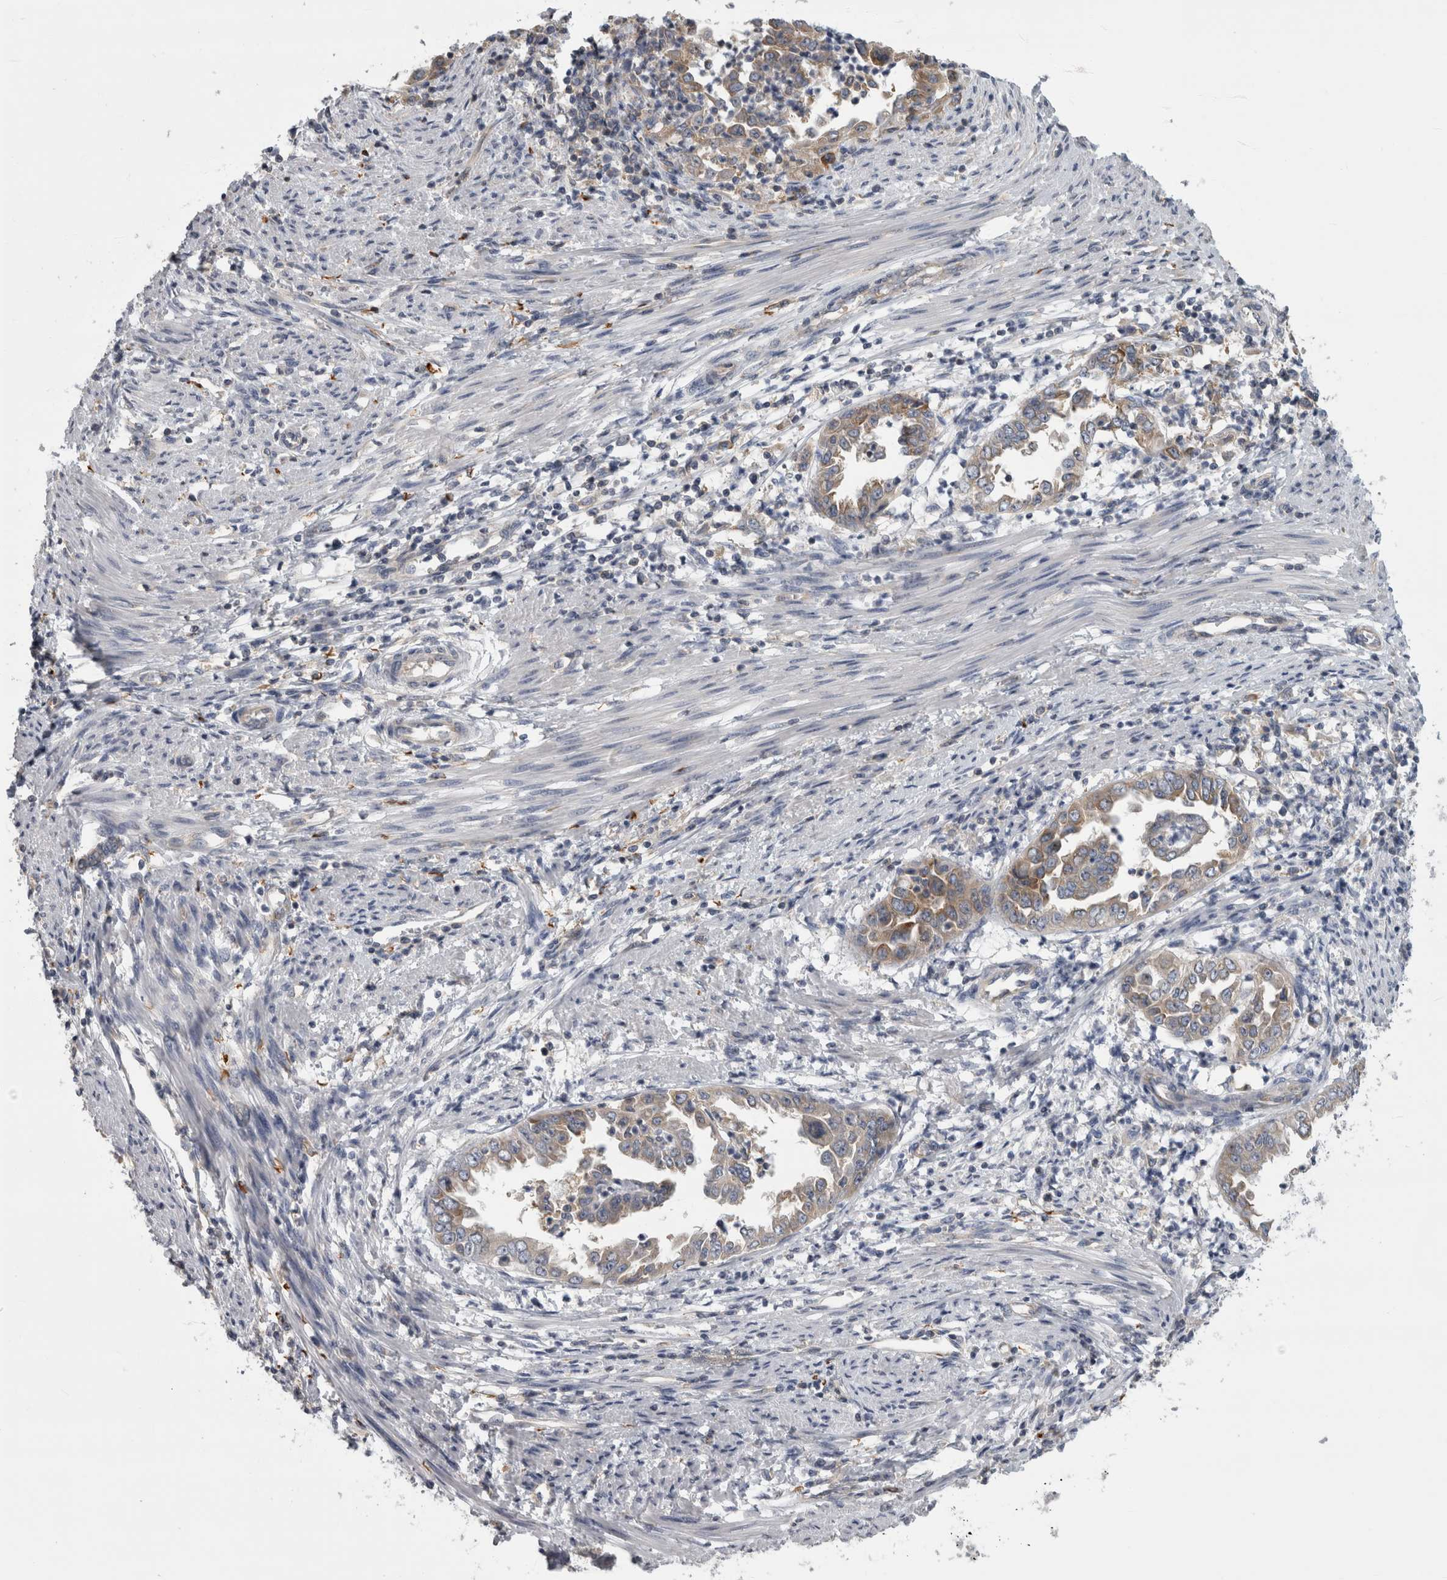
{"staining": {"intensity": "moderate", "quantity": "25%-75%", "location": "cytoplasmic/membranous"}, "tissue": "endometrial cancer", "cell_type": "Tumor cells", "image_type": "cancer", "snomed": [{"axis": "morphology", "description": "Adenocarcinoma, NOS"}, {"axis": "topography", "description": "Endometrium"}], "caption": "Endometrial cancer (adenocarcinoma) tissue displays moderate cytoplasmic/membranous staining in approximately 25%-75% of tumor cells, visualized by immunohistochemistry. Using DAB (brown) and hematoxylin (blue) stains, captured at high magnification using brightfield microscopy.", "gene": "PRRC2C", "patient": {"sex": "female", "age": 85}}